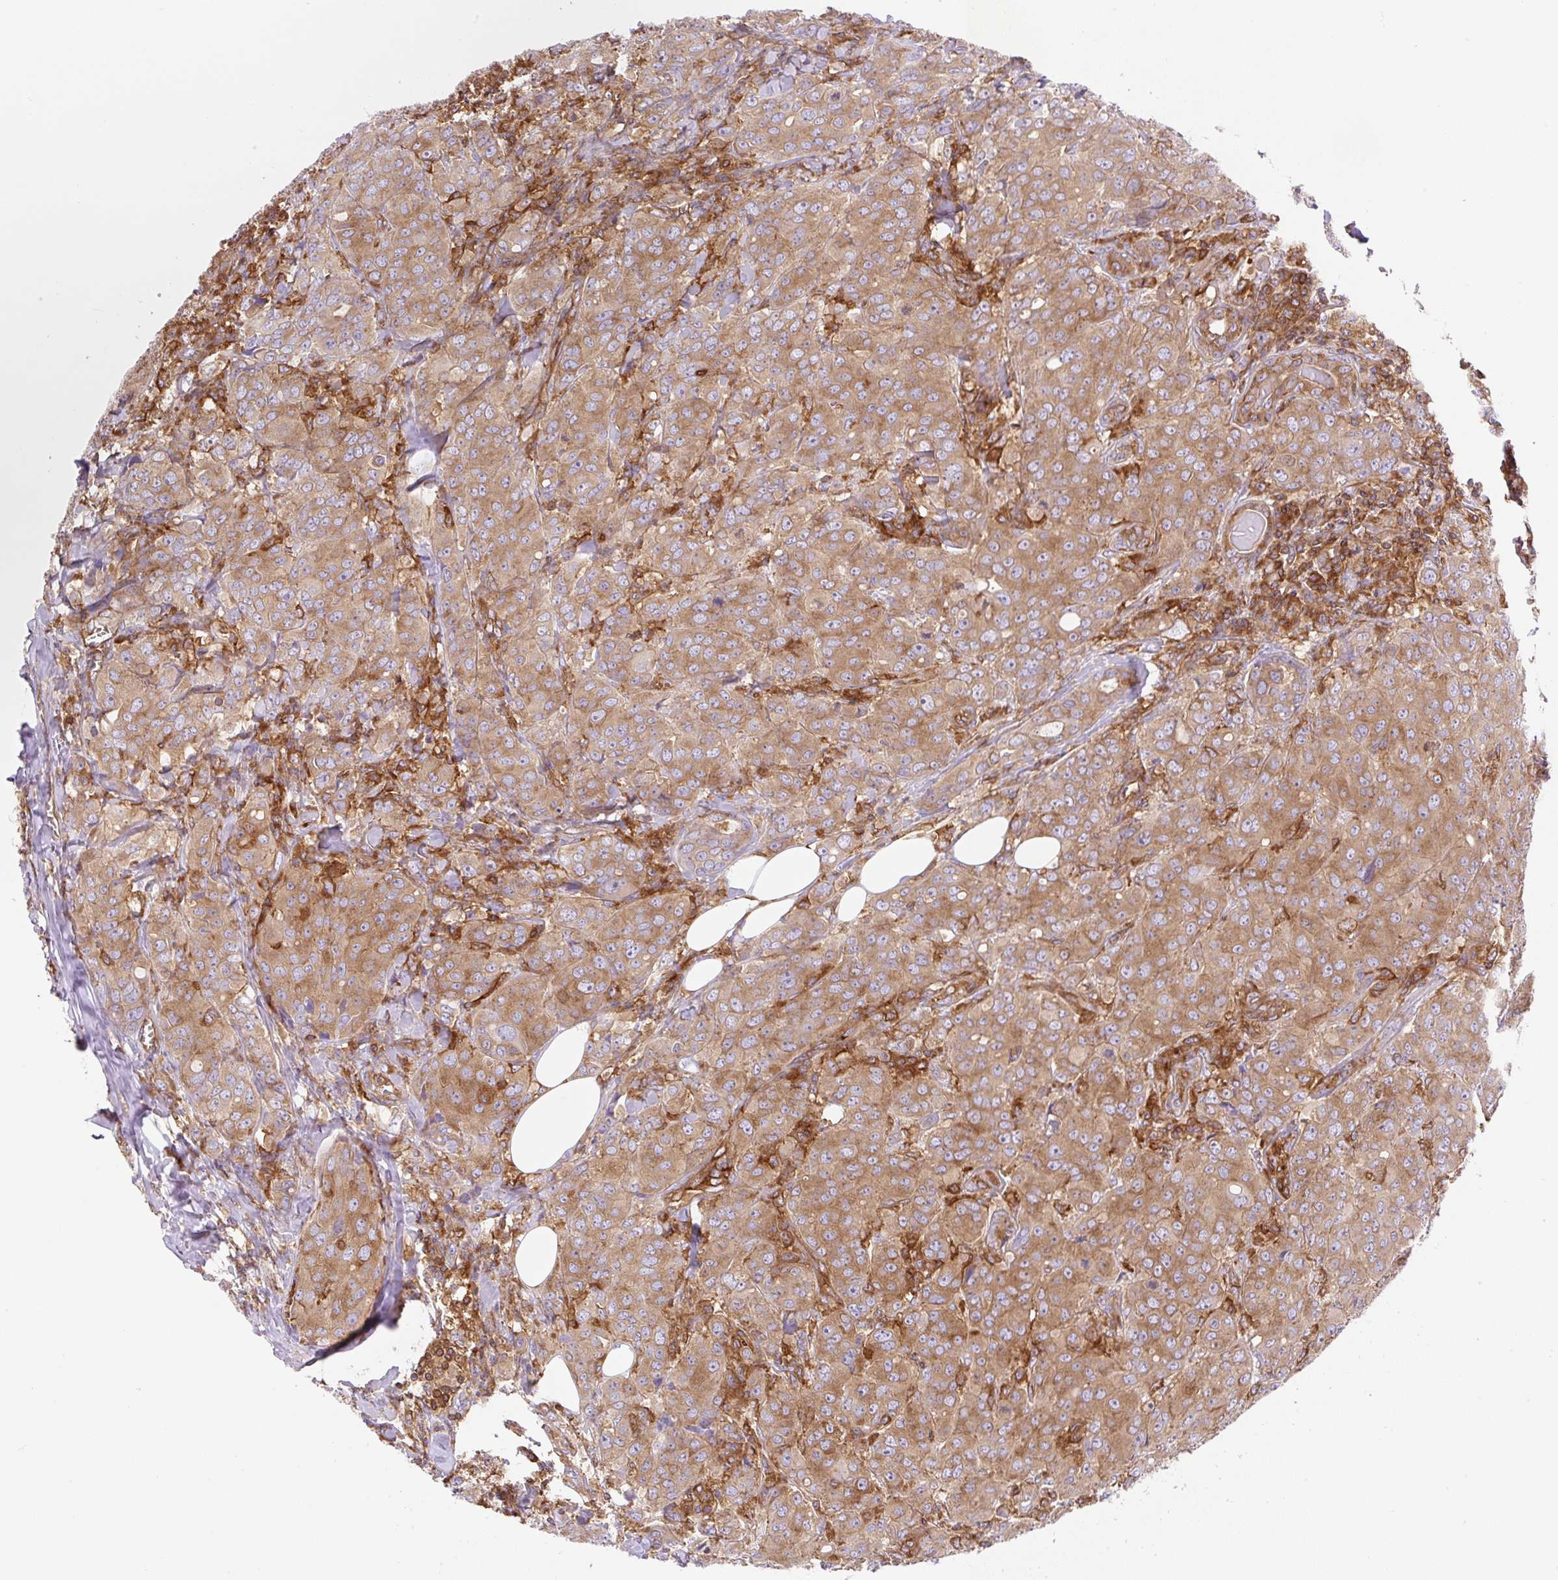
{"staining": {"intensity": "moderate", "quantity": ">75%", "location": "cytoplasmic/membranous"}, "tissue": "breast cancer", "cell_type": "Tumor cells", "image_type": "cancer", "snomed": [{"axis": "morphology", "description": "Duct carcinoma"}, {"axis": "topography", "description": "Breast"}], "caption": "Breast intraductal carcinoma tissue shows moderate cytoplasmic/membranous expression in about >75% of tumor cells (brown staining indicates protein expression, while blue staining denotes nuclei).", "gene": "DNM2", "patient": {"sex": "female", "age": 43}}